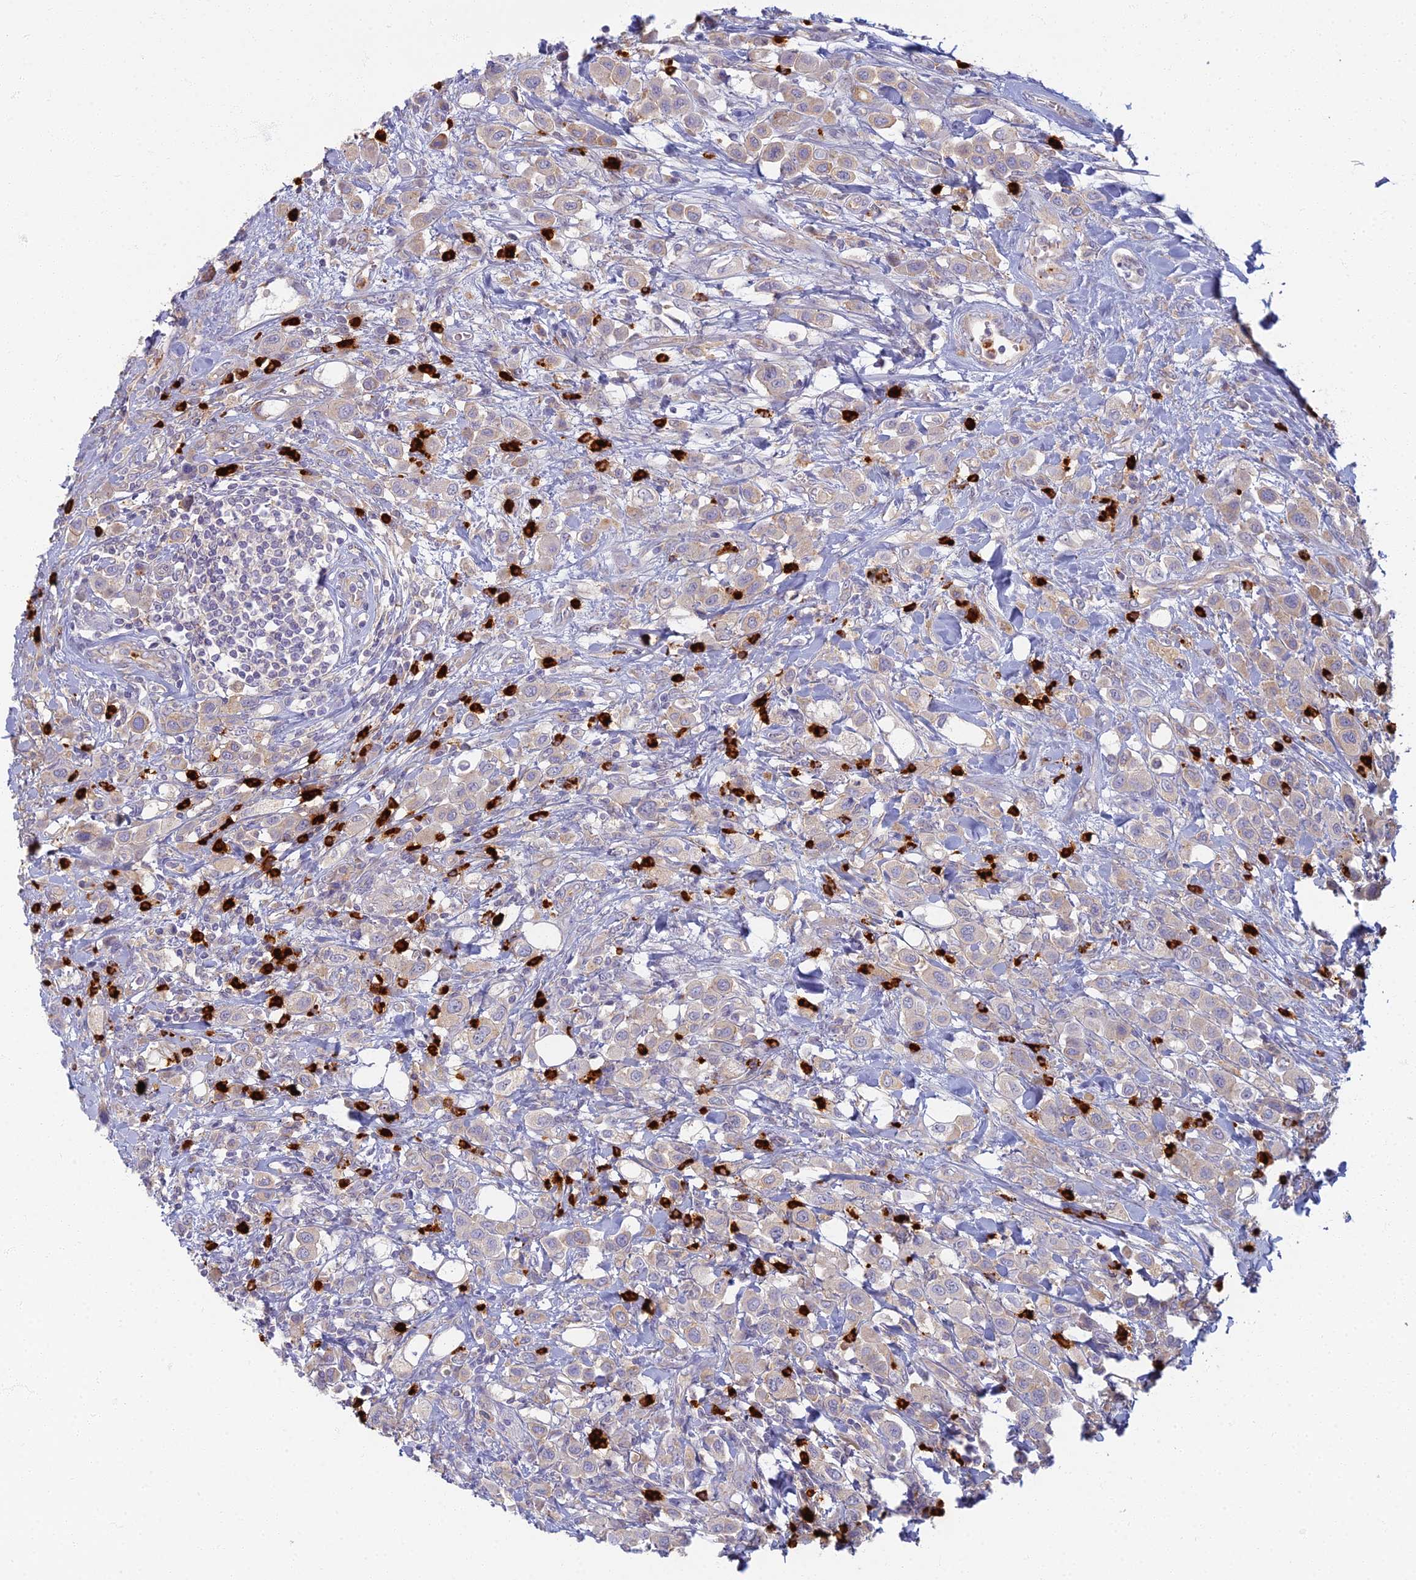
{"staining": {"intensity": "weak", "quantity": "25%-75%", "location": "cytoplasmic/membranous"}, "tissue": "urothelial cancer", "cell_type": "Tumor cells", "image_type": "cancer", "snomed": [{"axis": "morphology", "description": "Urothelial carcinoma, High grade"}, {"axis": "topography", "description": "Urinary bladder"}], "caption": "Urothelial carcinoma (high-grade) stained with DAB (3,3'-diaminobenzidine) IHC exhibits low levels of weak cytoplasmic/membranous positivity in about 25%-75% of tumor cells.", "gene": "PROX2", "patient": {"sex": "male", "age": 50}}